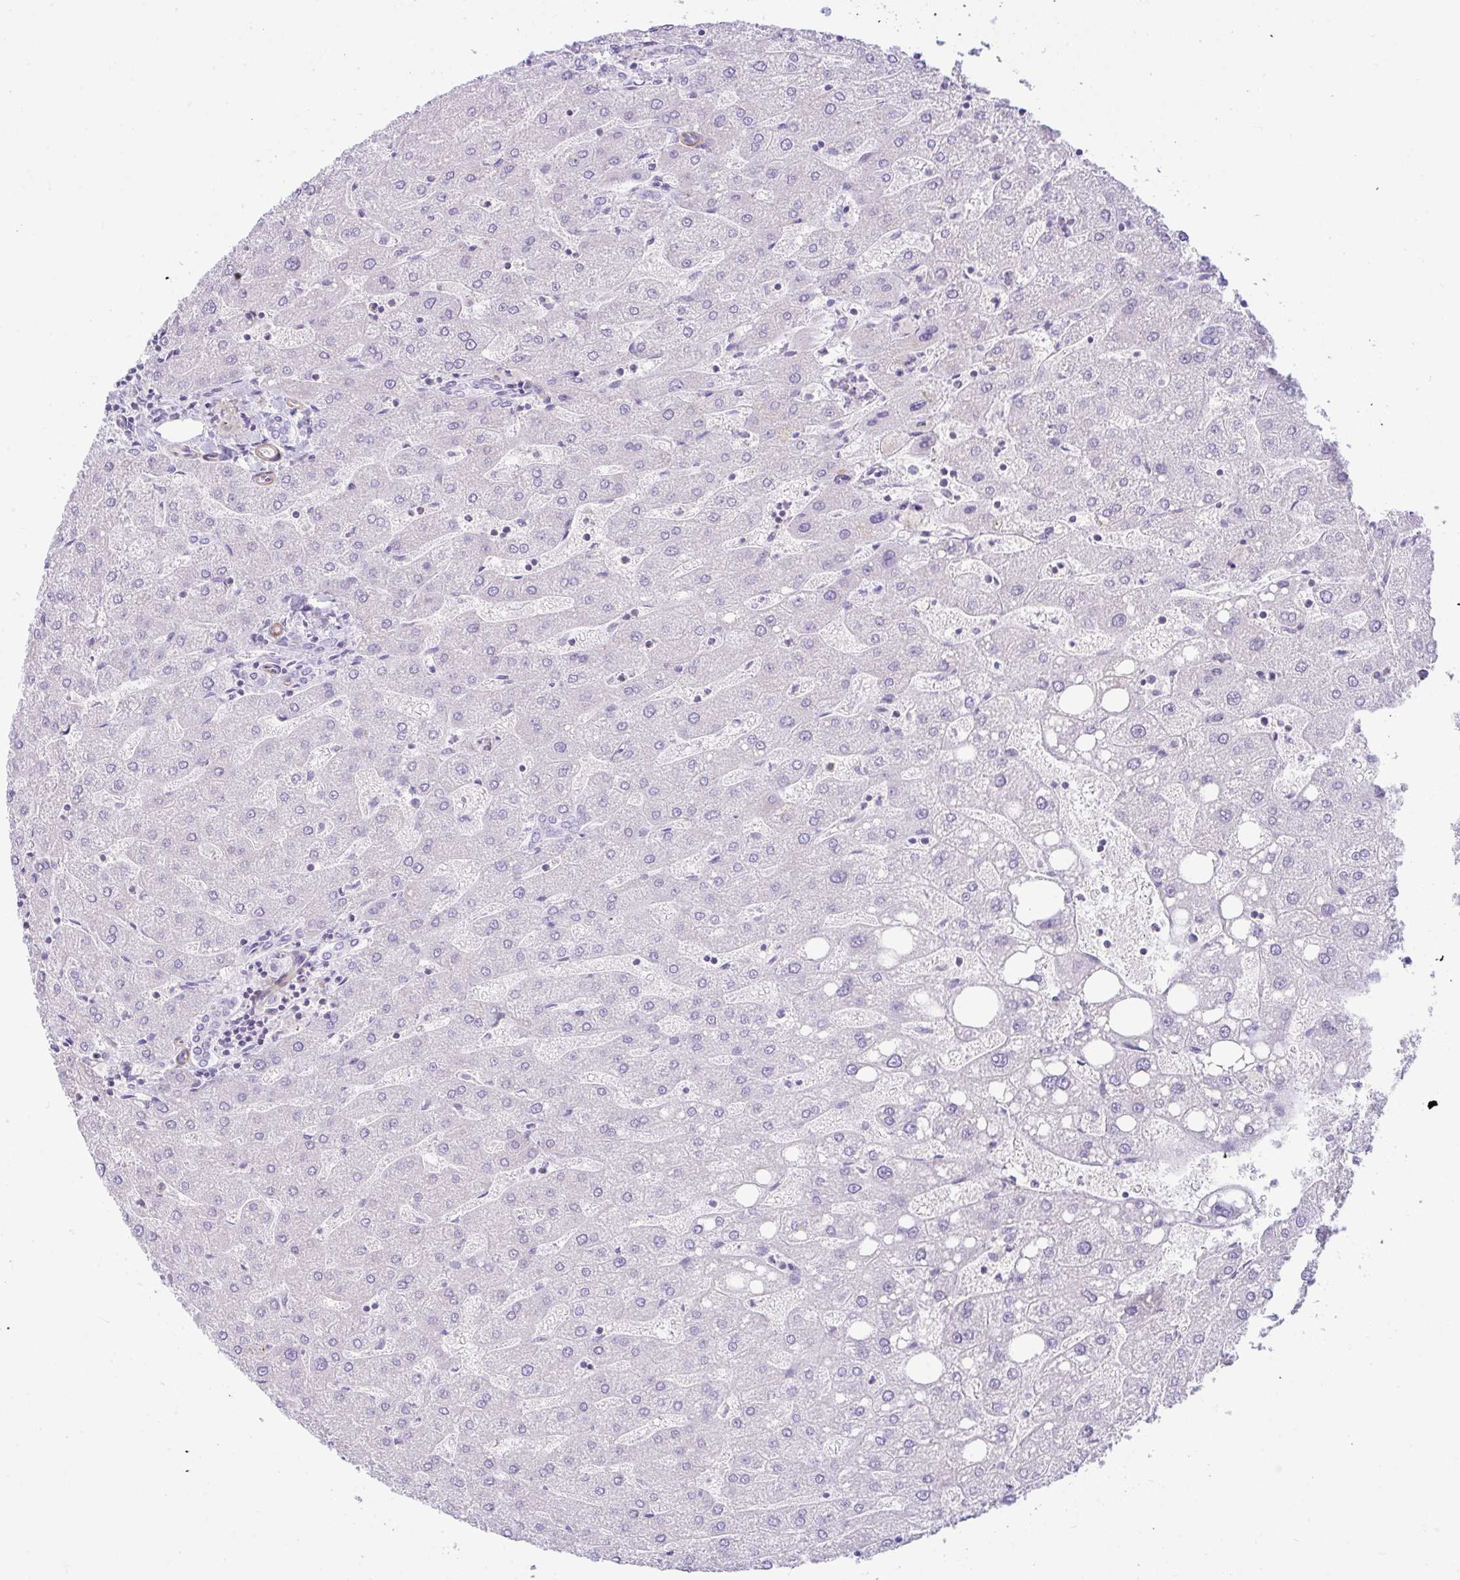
{"staining": {"intensity": "negative", "quantity": "none", "location": "none"}, "tissue": "liver", "cell_type": "Cholangiocytes", "image_type": "normal", "snomed": [{"axis": "morphology", "description": "Normal tissue, NOS"}, {"axis": "topography", "description": "Liver"}], "caption": "IHC image of benign liver: liver stained with DAB displays no significant protein positivity in cholangiocytes.", "gene": "CDRT15", "patient": {"sex": "male", "age": 67}}